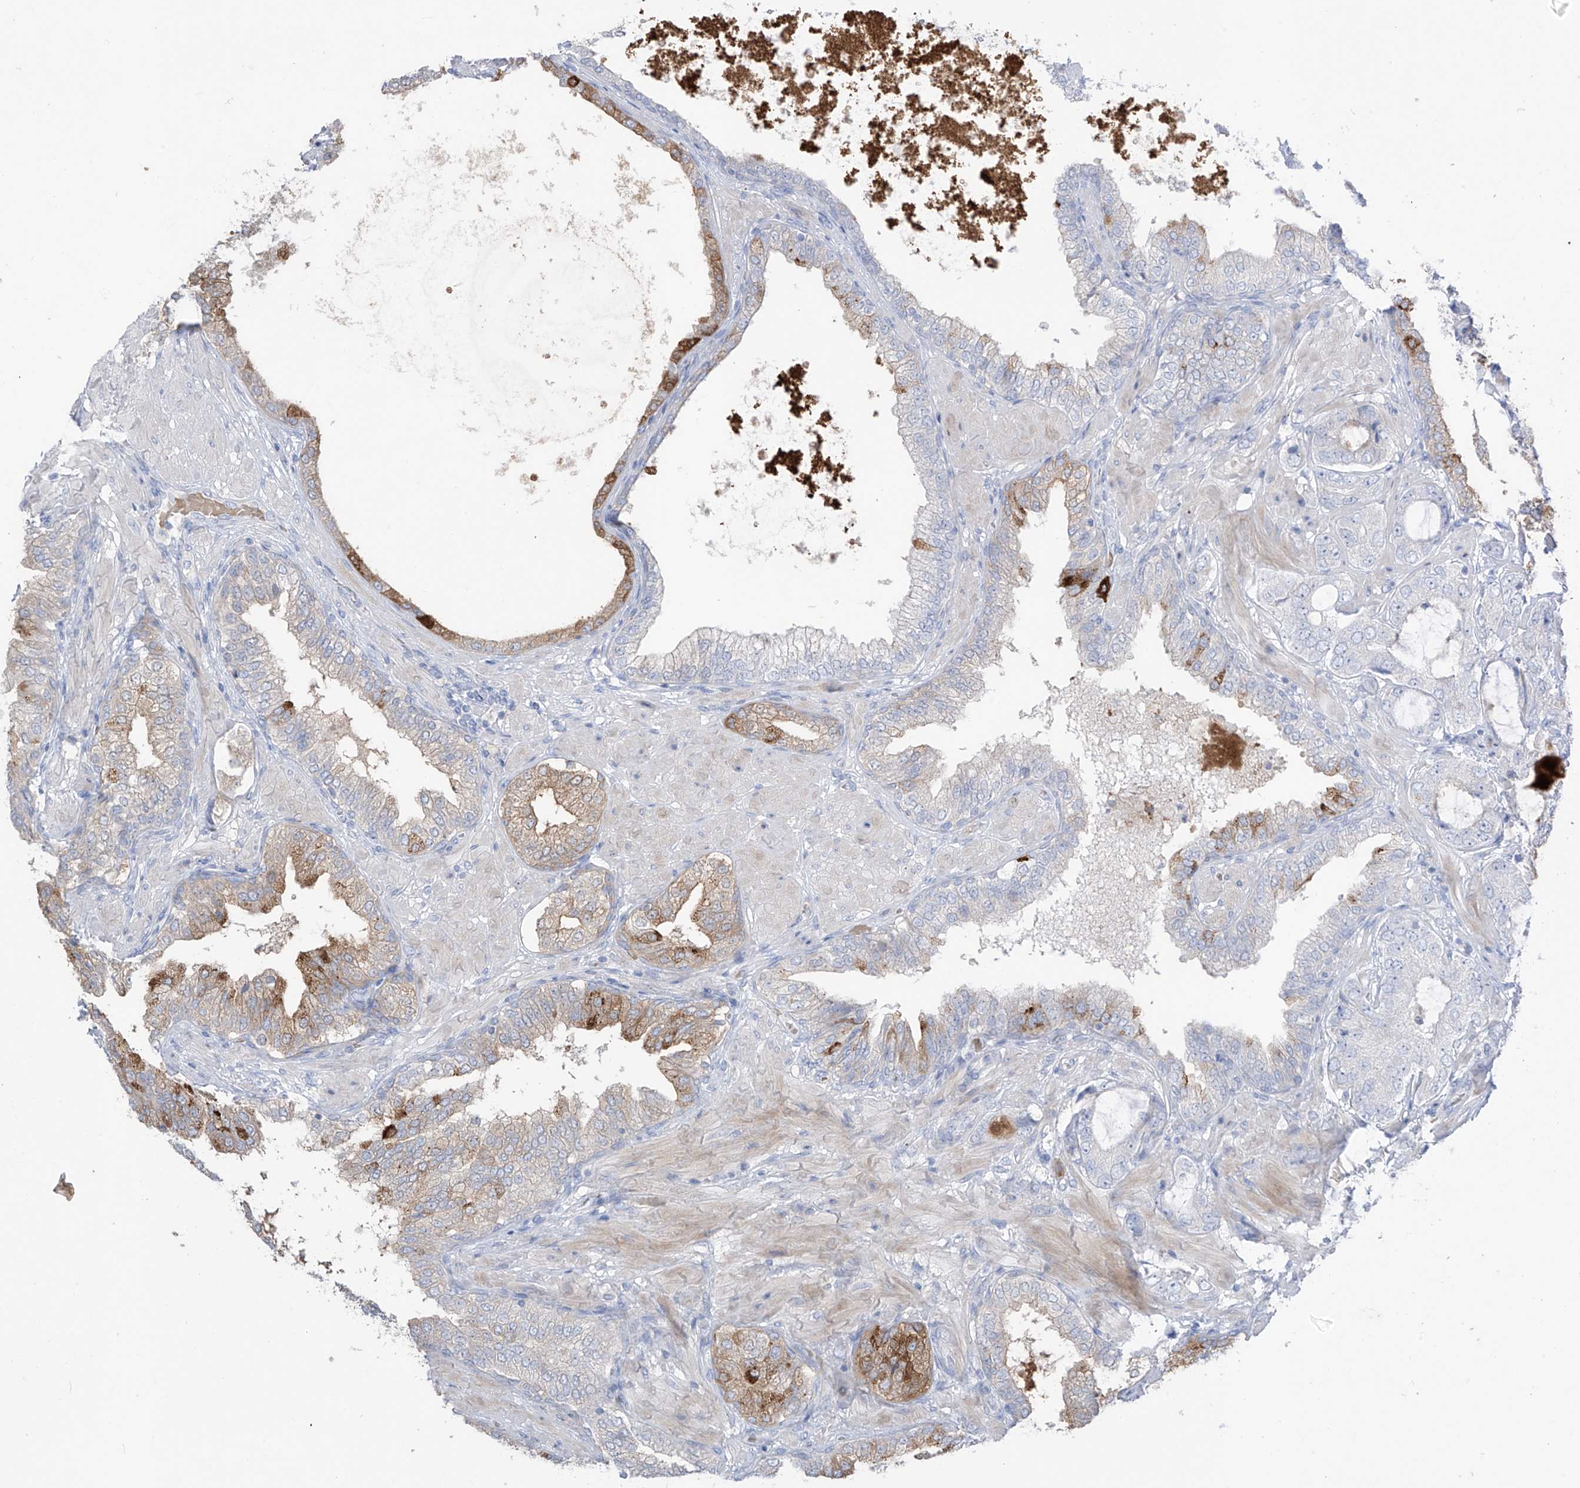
{"staining": {"intensity": "moderate", "quantity": "<25%", "location": "cytoplasmic/membranous"}, "tissue": "prostate cancer", "cell_type": "Tumor cells", "image_type": "cancer", "snomed": [{"axis": "morphology", "description": "Adenocarcinoma, High grade"}, {"axis": "topography", "description": "Prostate"}], "caption": "Human prostate adenocarcinoma (high-grade) stained with a brown dye reveals moderate cytoplasmic/membranous positive positivity in about <25% of tumor cells.", "gene": "ASPRV1", "patient": {"sex": "male", "age": 59}}